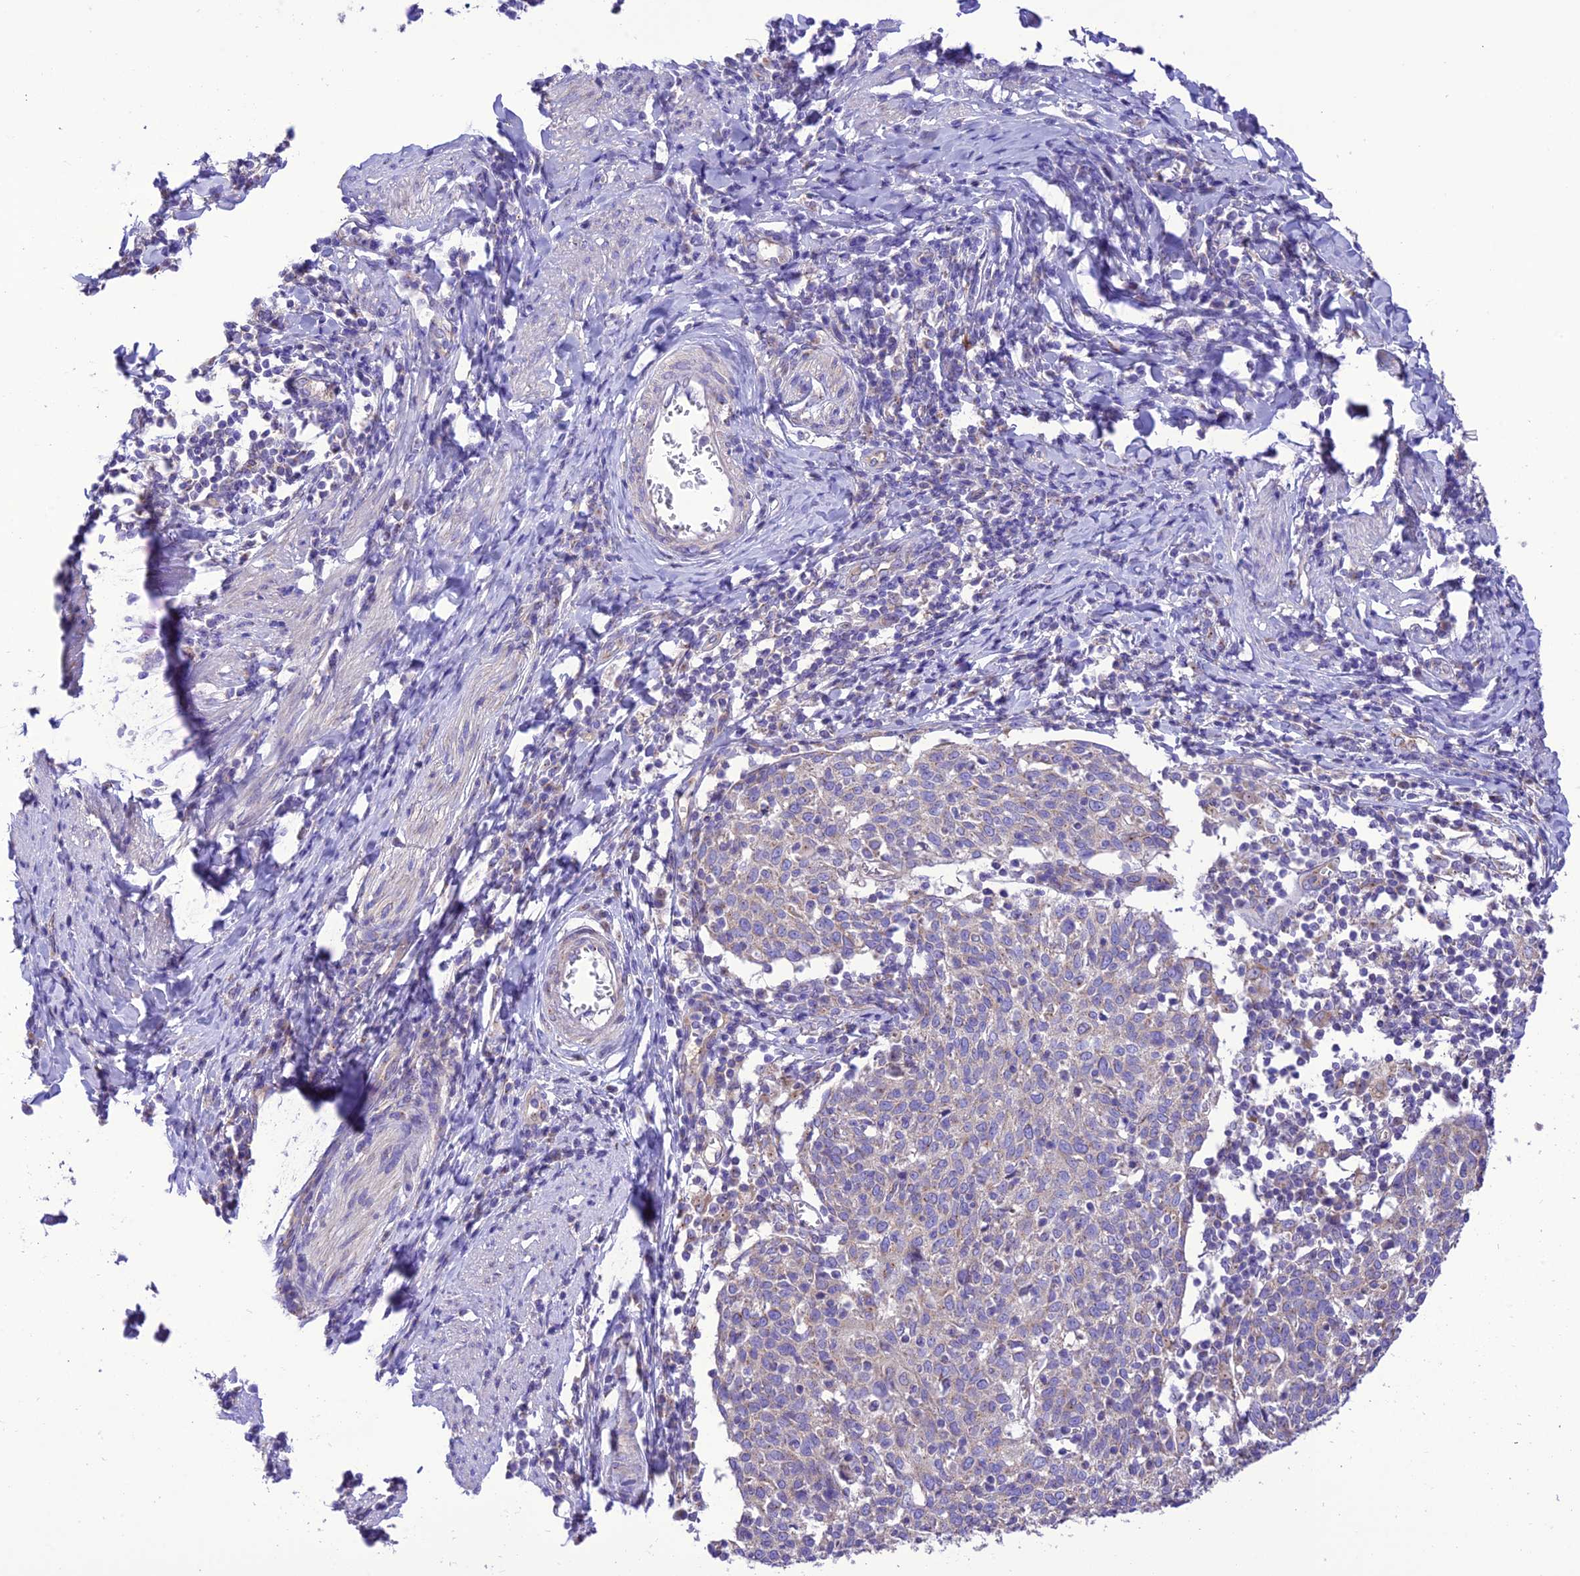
{"staining": {"intensity": "weak", "quantity": "<25%", "location": "cytoplasmic/membranous"}, "tissue": "cervical cancer", "cell_type": "Tumor cells", "image_type": "cancer", "snomed": [{"axis": "morphology", "description": "Squamous cell carcinoma, NOS"}, {"axis": "topography", "description": "Cervix"}], "caption": "An immunohistochemistry (IHC) photomicrograph of squamous cell carcinoma (cervical) is shown. There is no staining in tumor cells of squamous cell carcinoma (cervical).", "gene": "MAP3K12", "patient": {"sex": "female", "age": 52}}